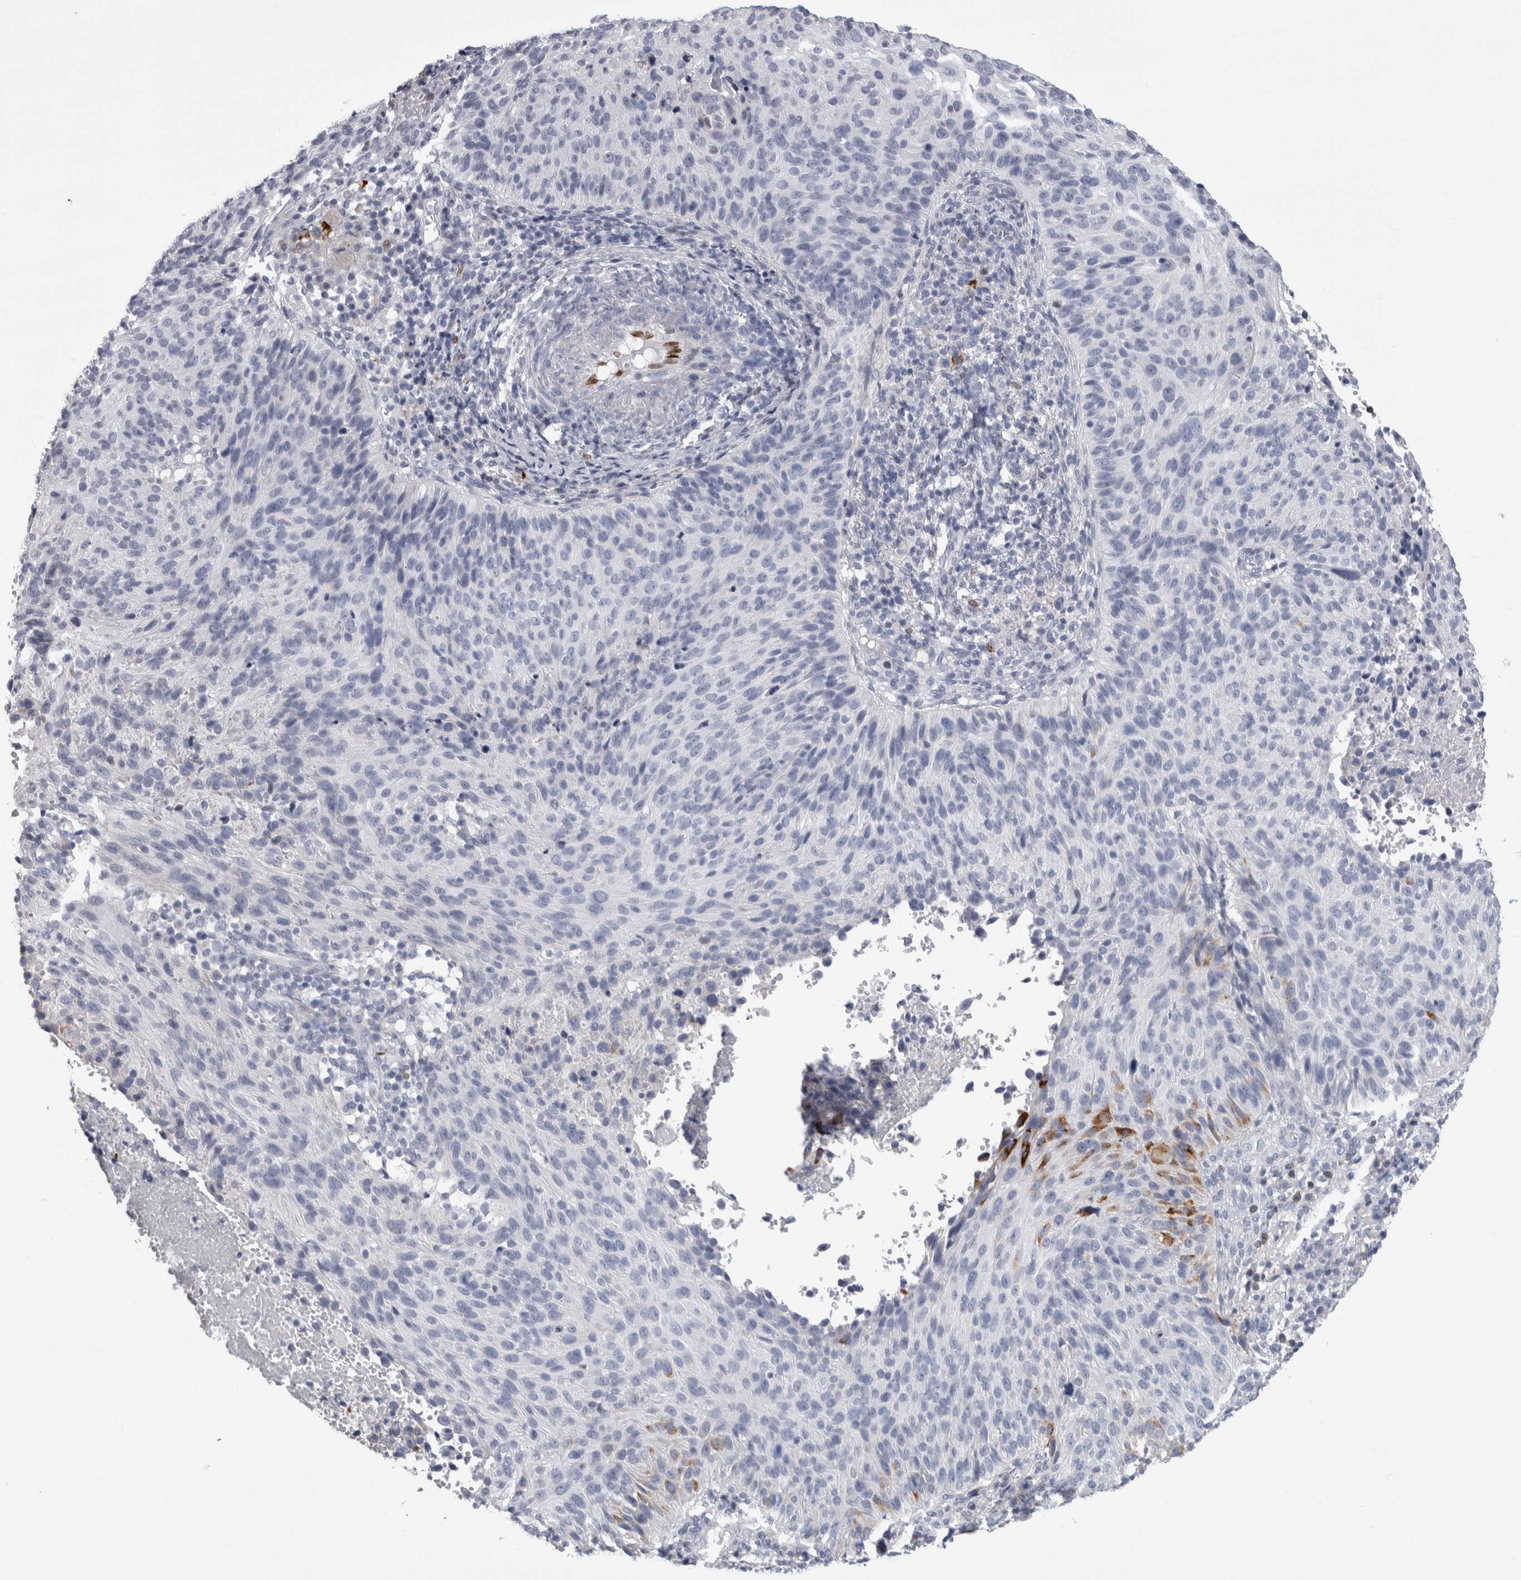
{"staining": {"intensity": "moderate", "quantity": "<25%", "location": "cytoplasmic/membranous"}, "tissue": "cervical cancer", "cell_type": "Tumor cells", "image_type": "cancer", "snomed": [{"axis": "morphology", "description": "Squamous cell carcinoma, NOS"}, {"axis": "topography", "description": "Cervix"}], "caption": "Immunohistochemistry staining of cervical squamous cell carcinoma, which reveals low levels of moderate cytoplasmic/membranous positivity in approximately <25% of tumor cells indicating moderate cytoplasmic/membranous protein expression. The staining was performed using DAB (3,3'-diaminobenzidine) (brown) for protein detection and nuclei were counterstained in hematoxylin (blue).", "gene": "IL33", "patient": {"sex": "female", "age": 74}}